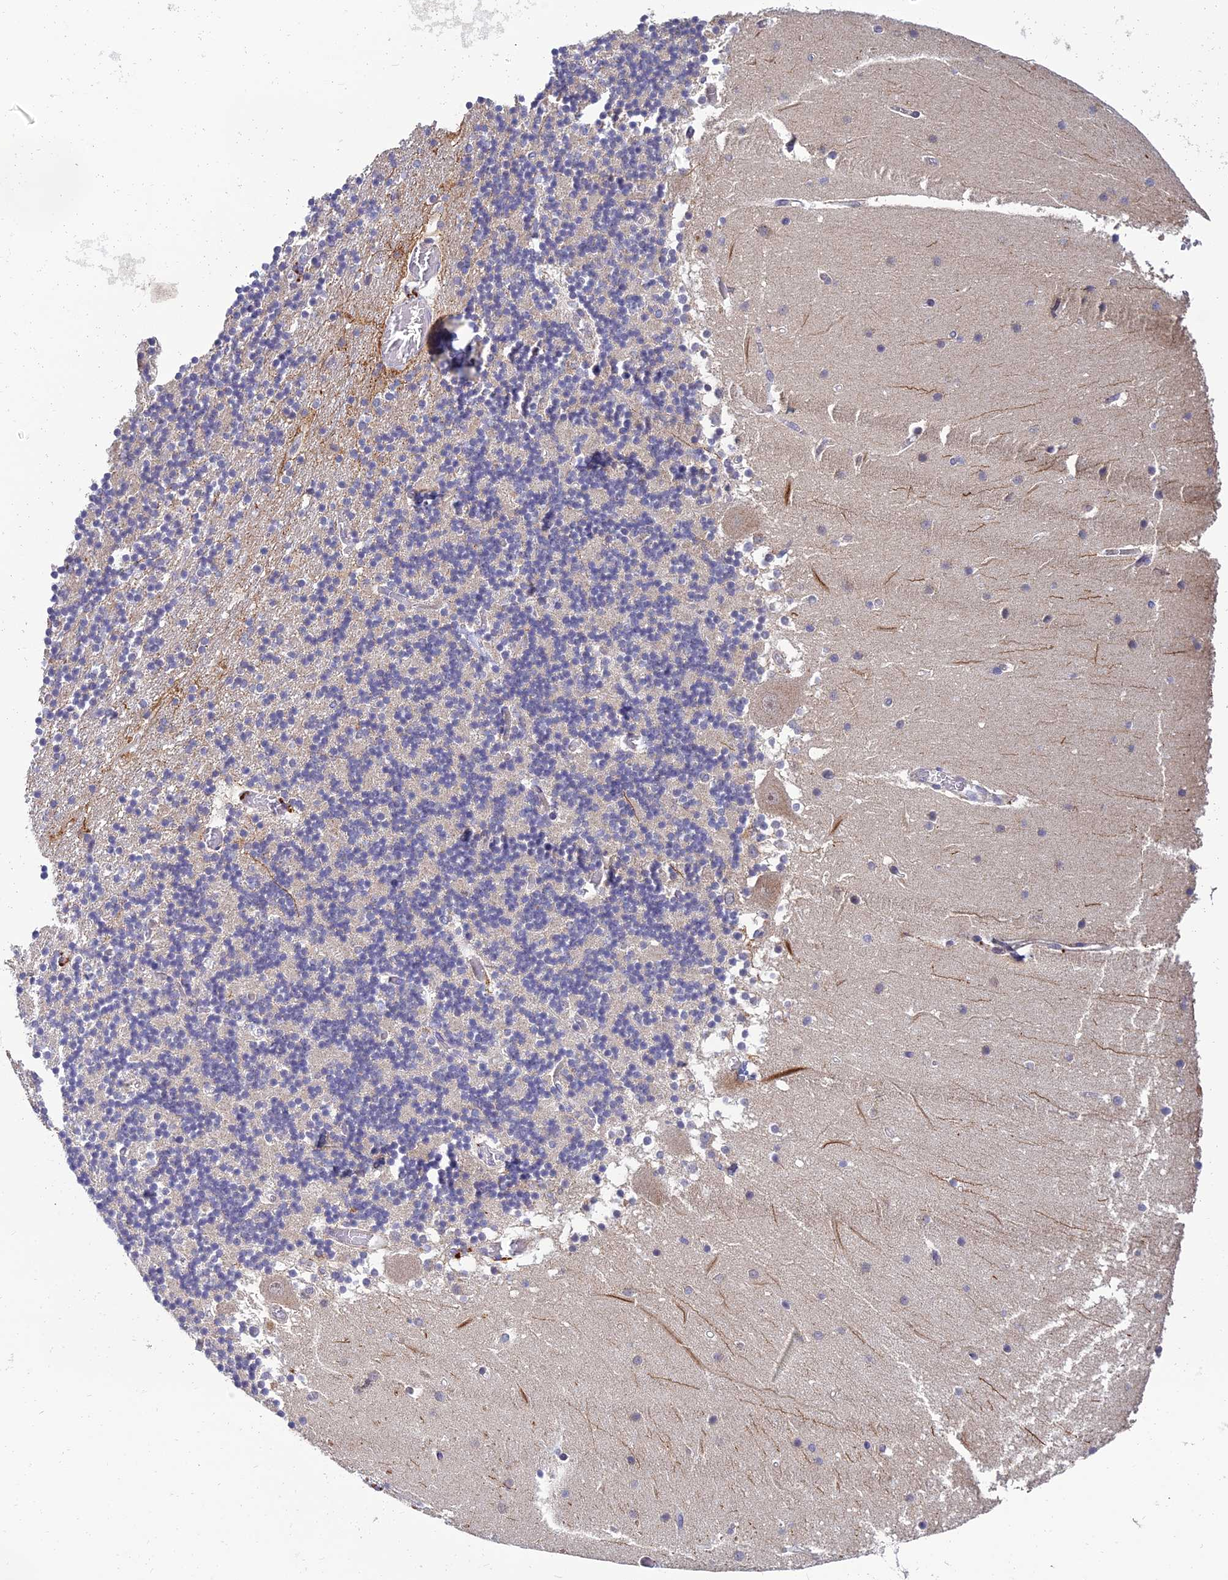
{"staining": {"intensity": "weak", "quantity": "<25%", "location": "cytoplasmic/membranous"}, "tissue": "cerebellum", "cell_type": "Cells in granular layer", "image_type": "normal", "snomed": [{"axis": "morphology", "description": "Normal tissue, NOS"}, {"axis": "topography", "description": "Cerebellum"}], "caption": "The immunohistochemistry micrograph has no significant staining in cells in granular layer of cerebellum.", "gene": "NPY", "patient": {"sex": "female", "age": 28}}